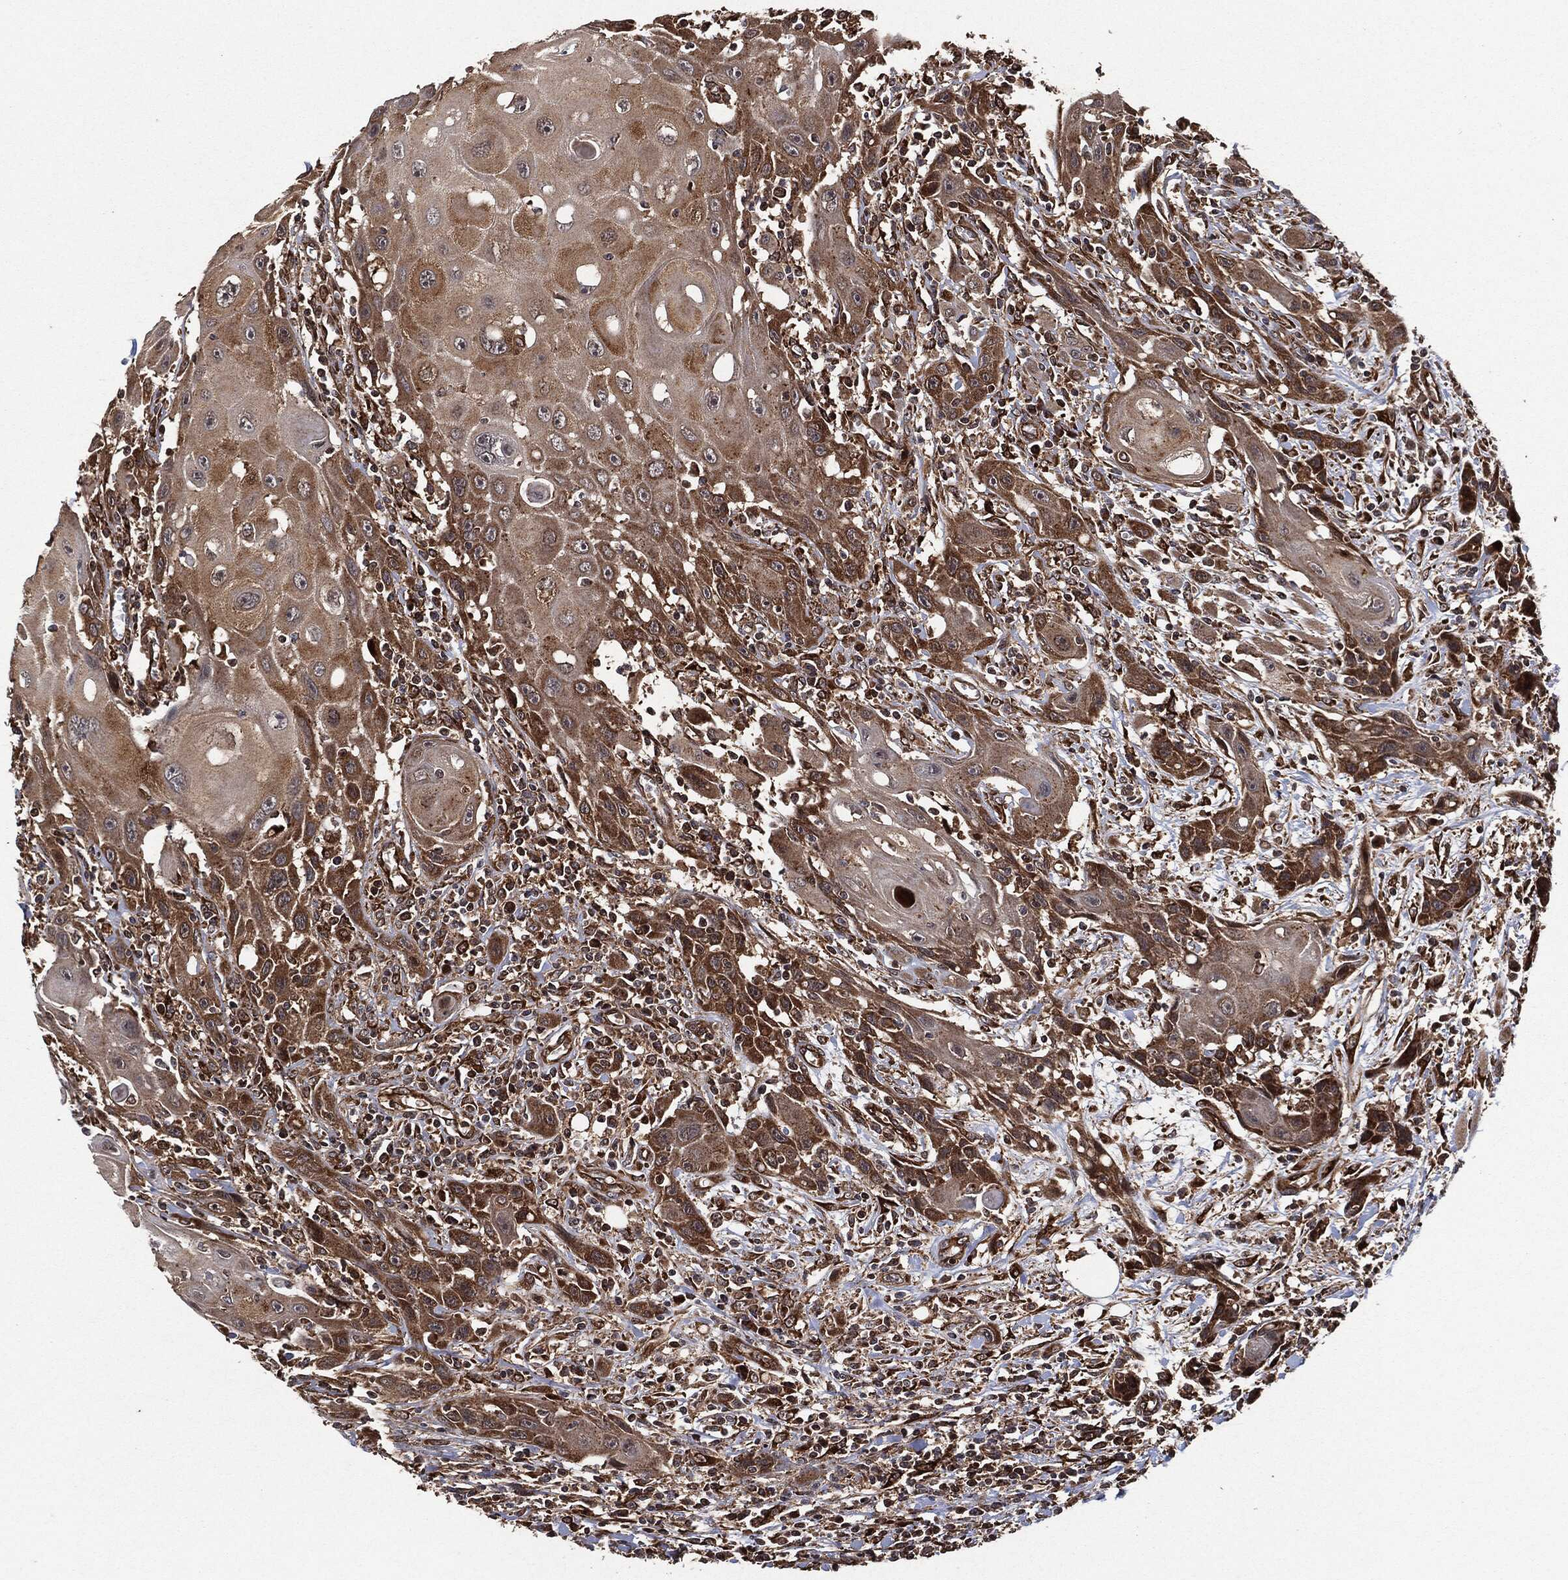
{"staining": {"intensity": "moderate", "quantity": ">75%", "location": "cytoplasmic/membranous"}, "tissue": "head and neck cancer", "cell_type": "Tumor cells", "image_type": "cancer", "snomed": [{"axis": "morphology", "description": "Normal tissue, NOS"}, {"axis": "morphology", "description": "Squamous cell carcinoma, NOS"}, {"axis": "topography", "description": "Oral tissue"}, {"axis": "topography", "description": "Head-Neck"}], "caption": "This is a histology image of IHC staining of head and neck cancer (squamous cell carcinoma), which shows moderate staining in the cytoplasmic/membranous of tumor cells.", "gene": "BCAR1", "patient": {"sex": "male", "age": 71}}